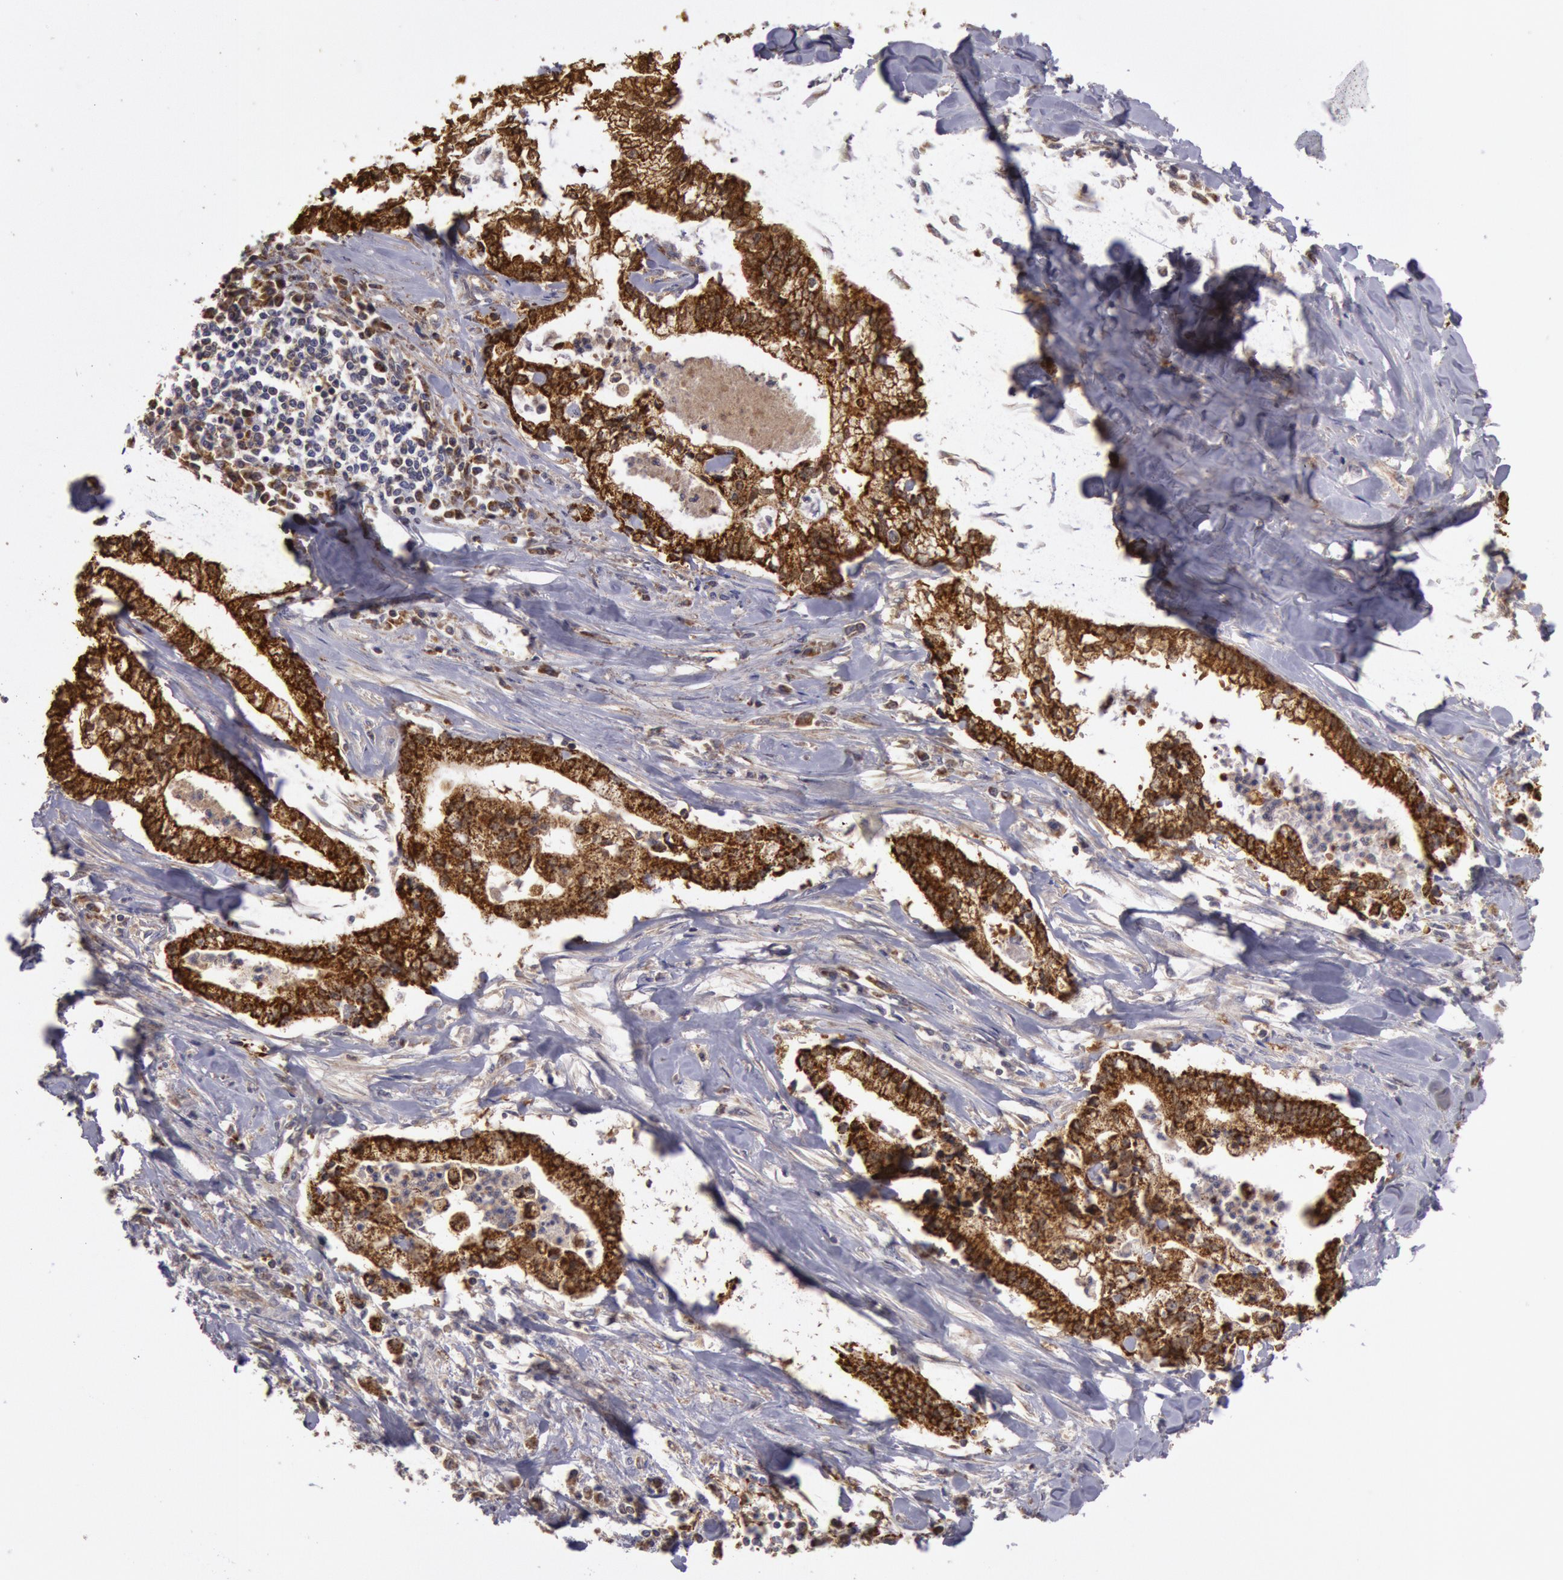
{"staining": {"intensity": "strong", "quantity": ">75%", "location": "cytoplasmic/membranous"}, "tissue": "liver cancer", "cell_type": "Tumor cells", "image_type": "cancer", "snomed": [{"axis": "morphology", "description": "Cholangiocarcinoma"}, {"axis": "topography", "description": "Liver"}], "caption": "Immunohistochemical staining of liver cancer (cholangiocarcinoma) shows high levels of strong cytoplasmic/membranous expression in about >75% of tumor cells.", "gene": "MPST", "patient": {"sex": "male", "age": 57}}